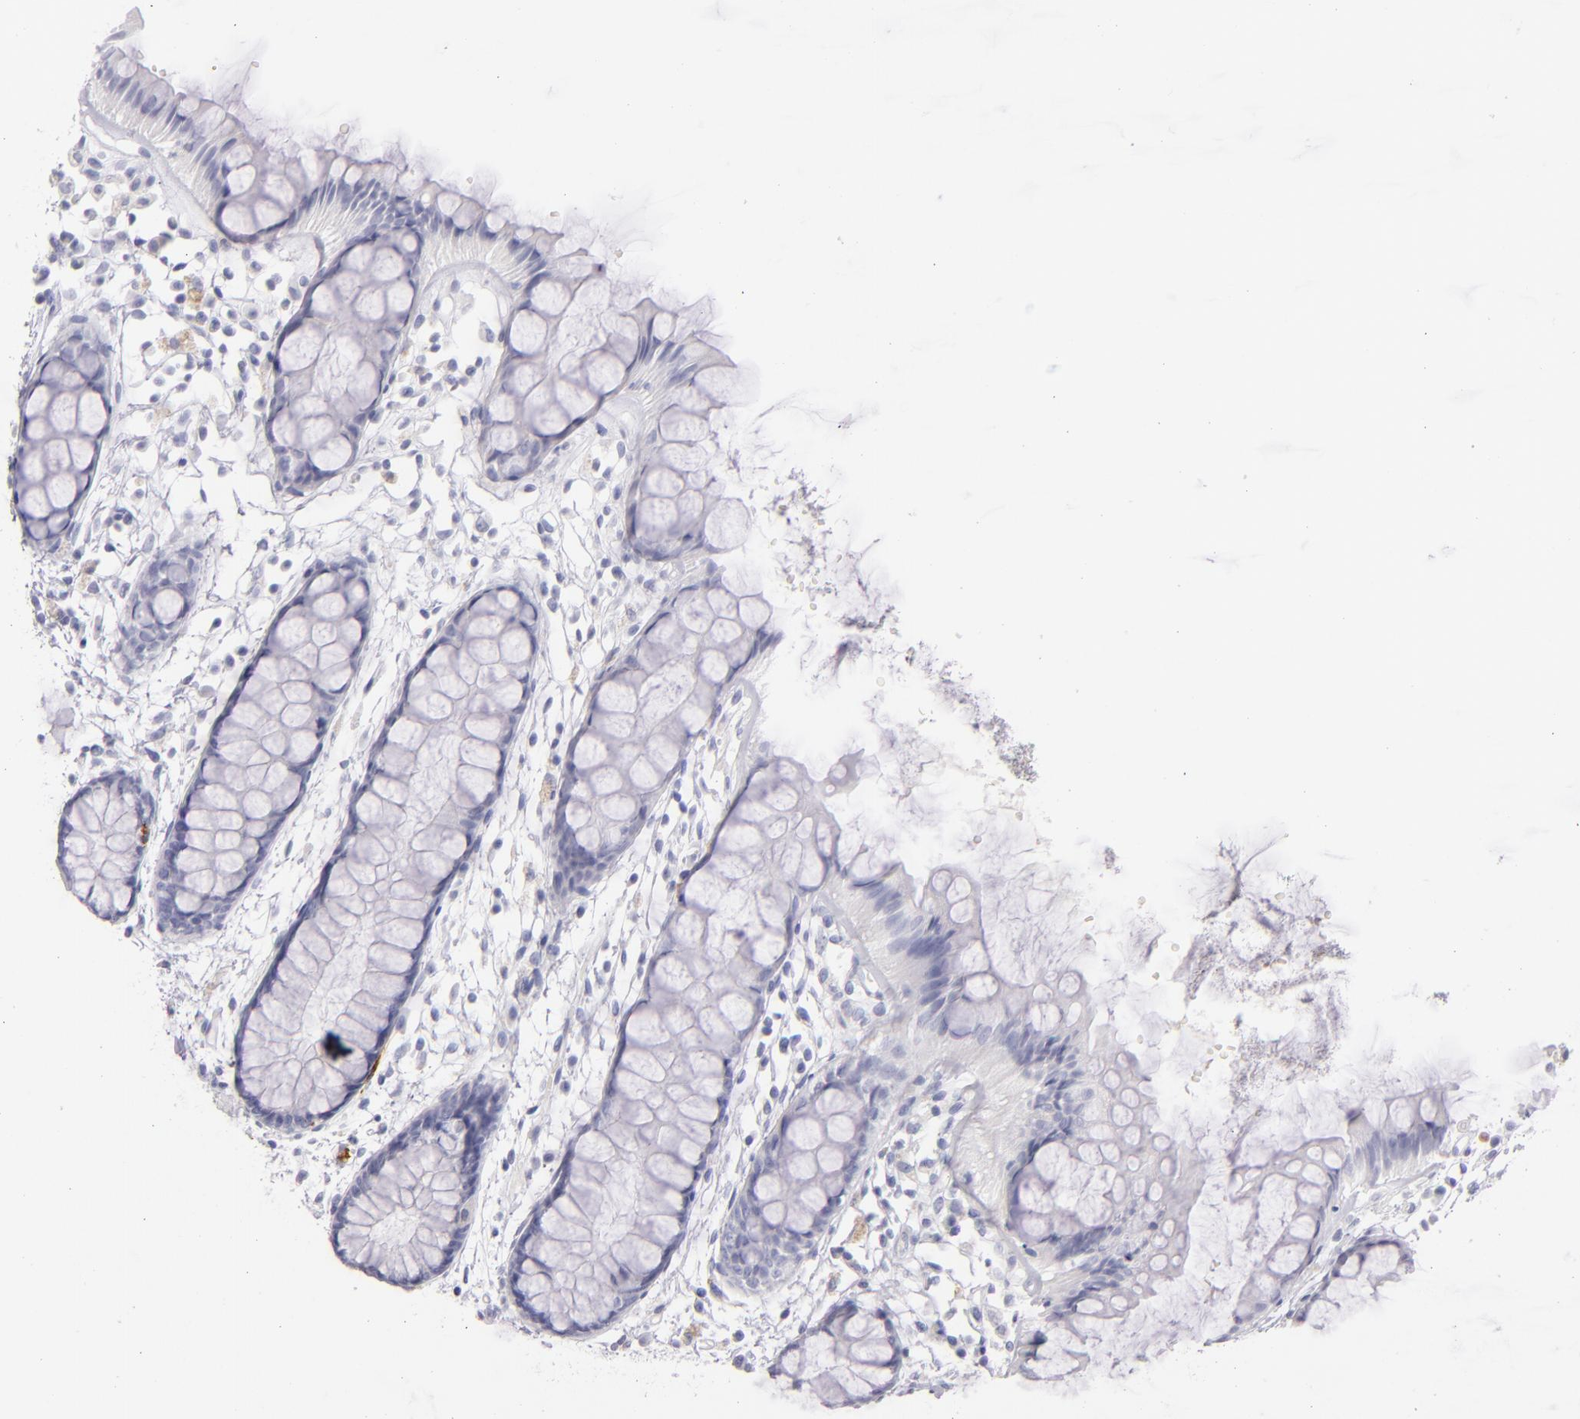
{"staining": {"intensity": "negative", "quantity": "none", "location": "none"}, "tissue": "rectum", "cell_type": "Glandular cells", "image_type": "normal", "snomed": [{"axis": "morphology", "description": "Normal tissue, NOS"}, {"axis": "topography", "description": "Rectum"}], "caption": "High power microscopy histopathology image of an IHC photomicrograph of benign rectum, revealing no significant staining in glandular cells.", "gene": "CD207", "patient": {"sex": "female", "age": 66}}